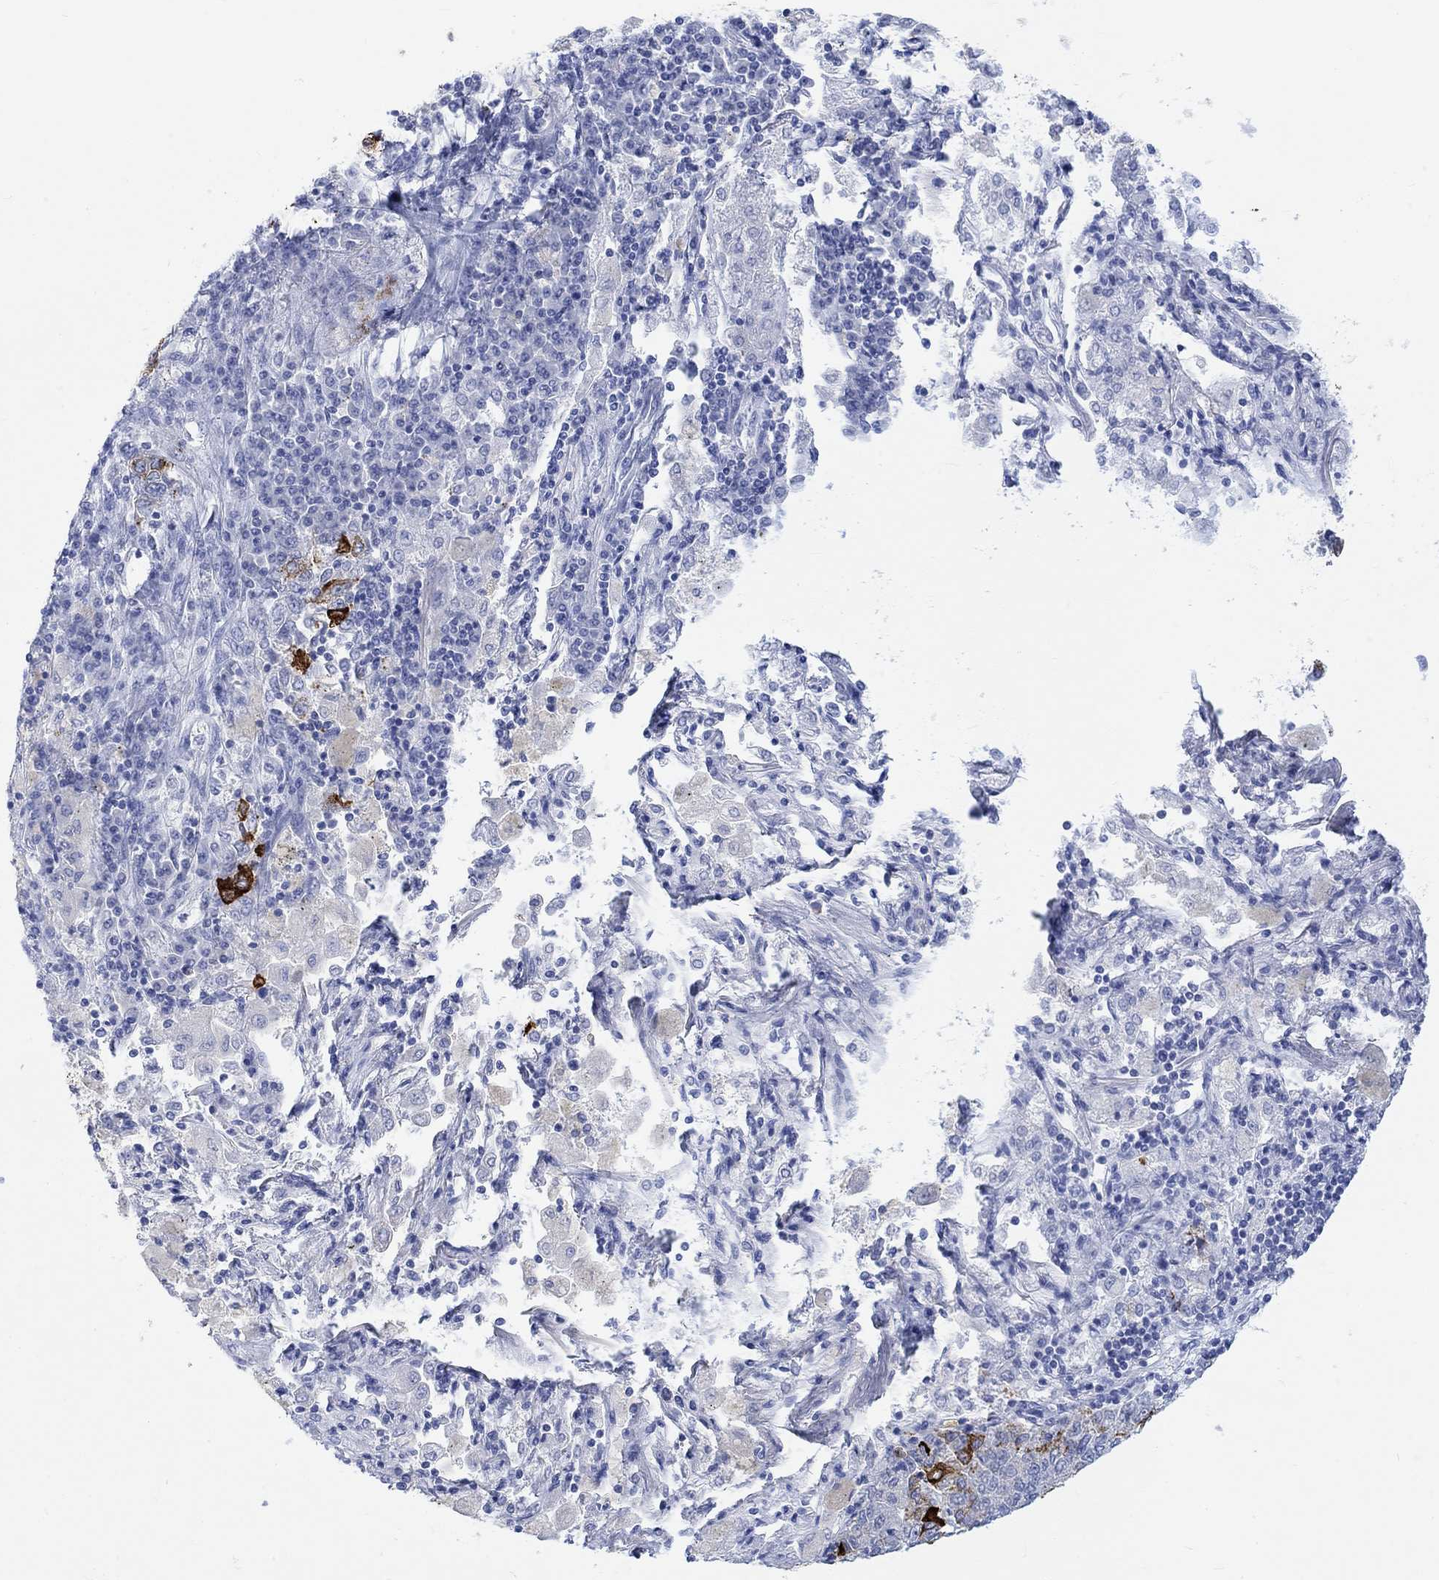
{"staining": {"intensity": "strong", "quantity": "<25%", "location": "cytoplasmic/membranous"}, "tissue": "lung cancer", "cell_type": "Tumor cells", "image_type": "cancer", "snomed": [{"axis": "morphology", "description": "Adenocarcinoma, NOS"}, {"axis": "topography", "description": "Lung"}], "caption": "Human adenocarcinoma (lung) stained for a protein (brown) shows strong cytoplasmic/membranous positive expression in approximately <25% of tumor cells.", "gene": "CALCA", "patient": {"sex": "male", "age": 49}}